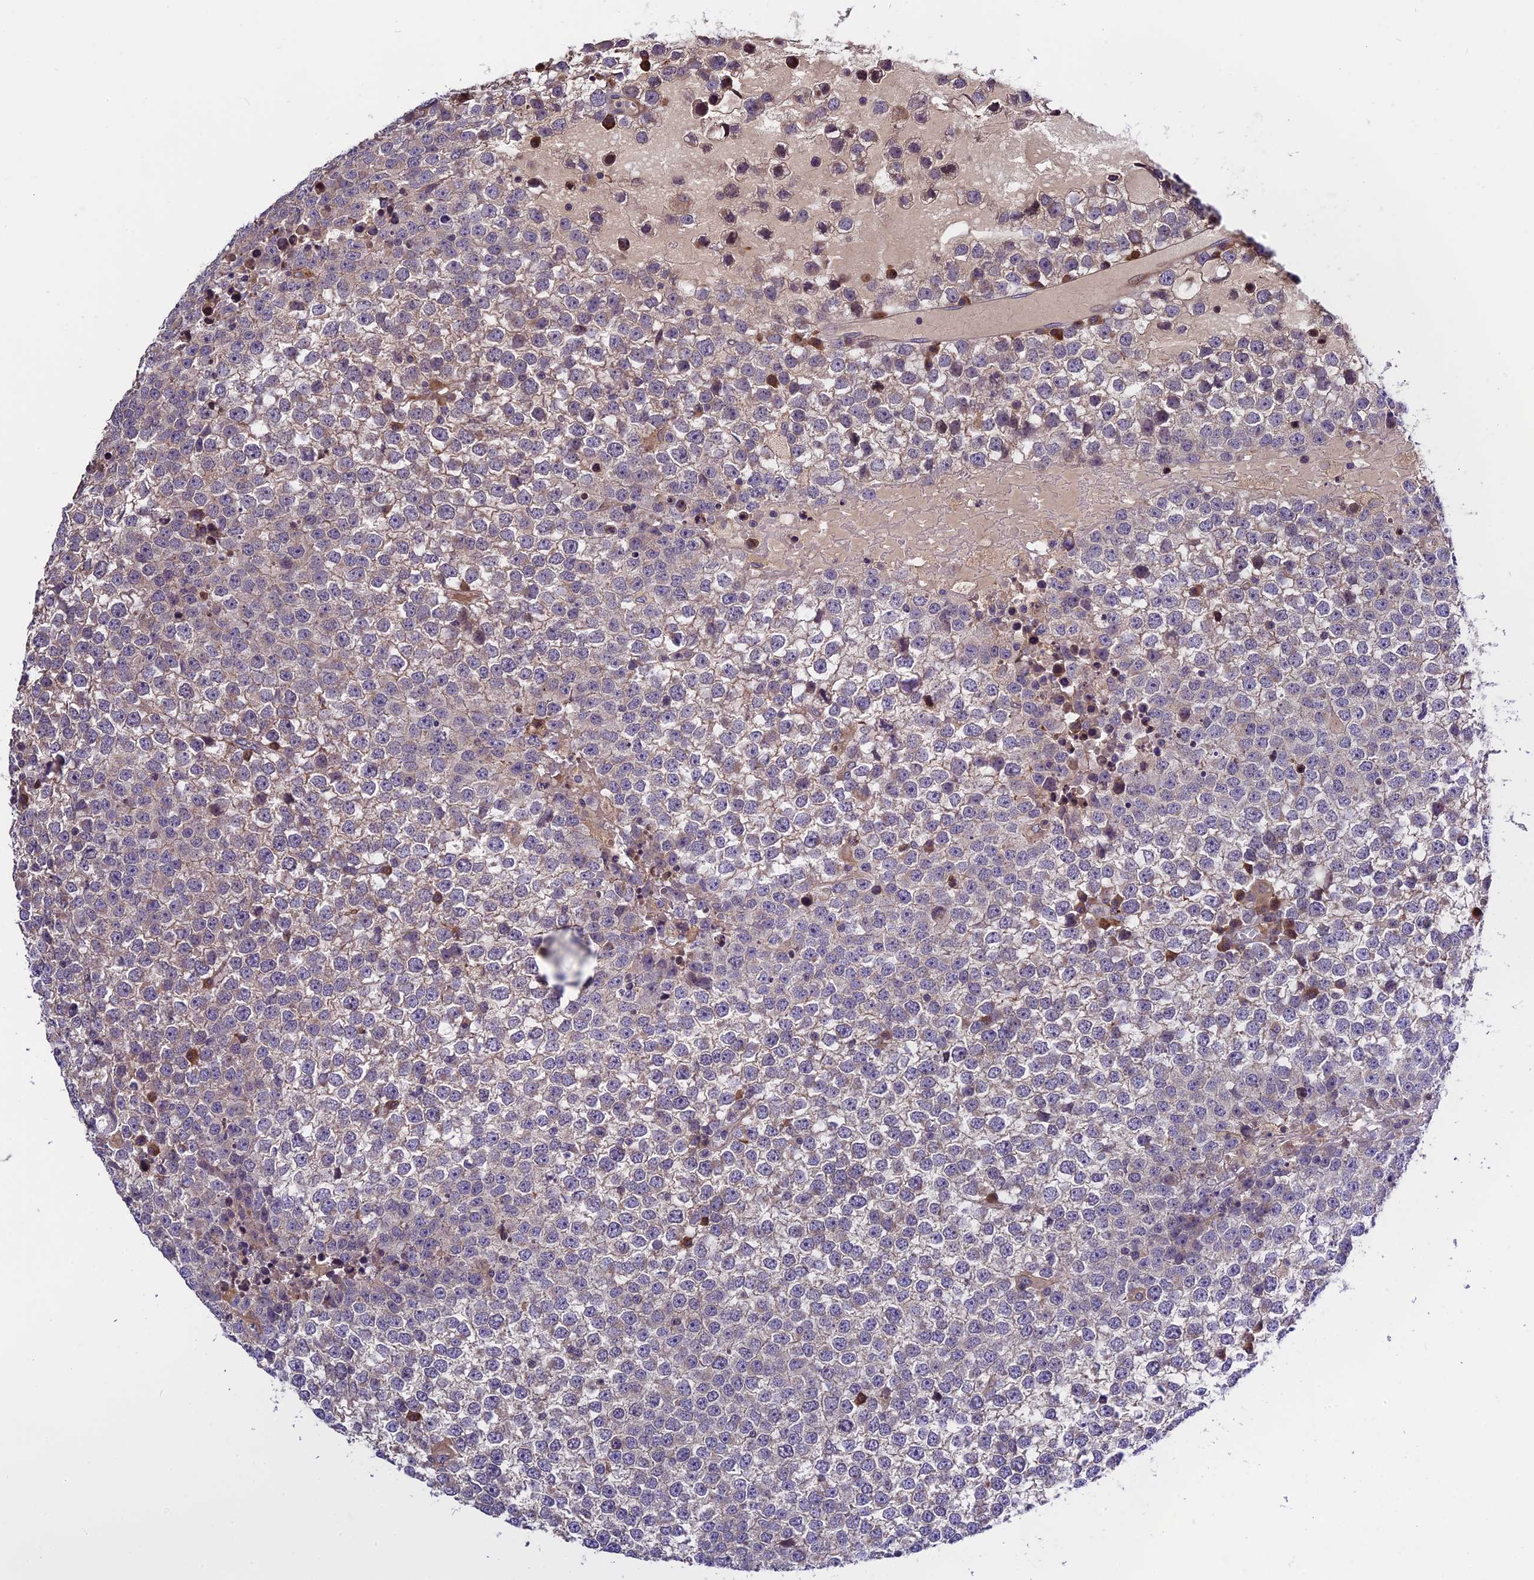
{"staining": {"intensity": "negative", "quantity": "none", "location": "none"}, "tissue": "testis cancer", "cell_type": "Tumor cells", "image_type": "cancer", "snomed": [{"axis": "morphology", "description": "Seminoma, NOS"}, {"axis": "topography", "description": "Testis"}], "caption": "IHC photomicrograph of human testis seminoma stained for a protein (brown), which exhibits no expression in tumor cells. (Stains: DAB (3,3'-diaminobenzidine) IHC with hematoxylin counter stain, Microscopy: brightfield microscopy at high magnification).", "gene": "ABCC10", "patient": {"sex": "male", "age": 65}}